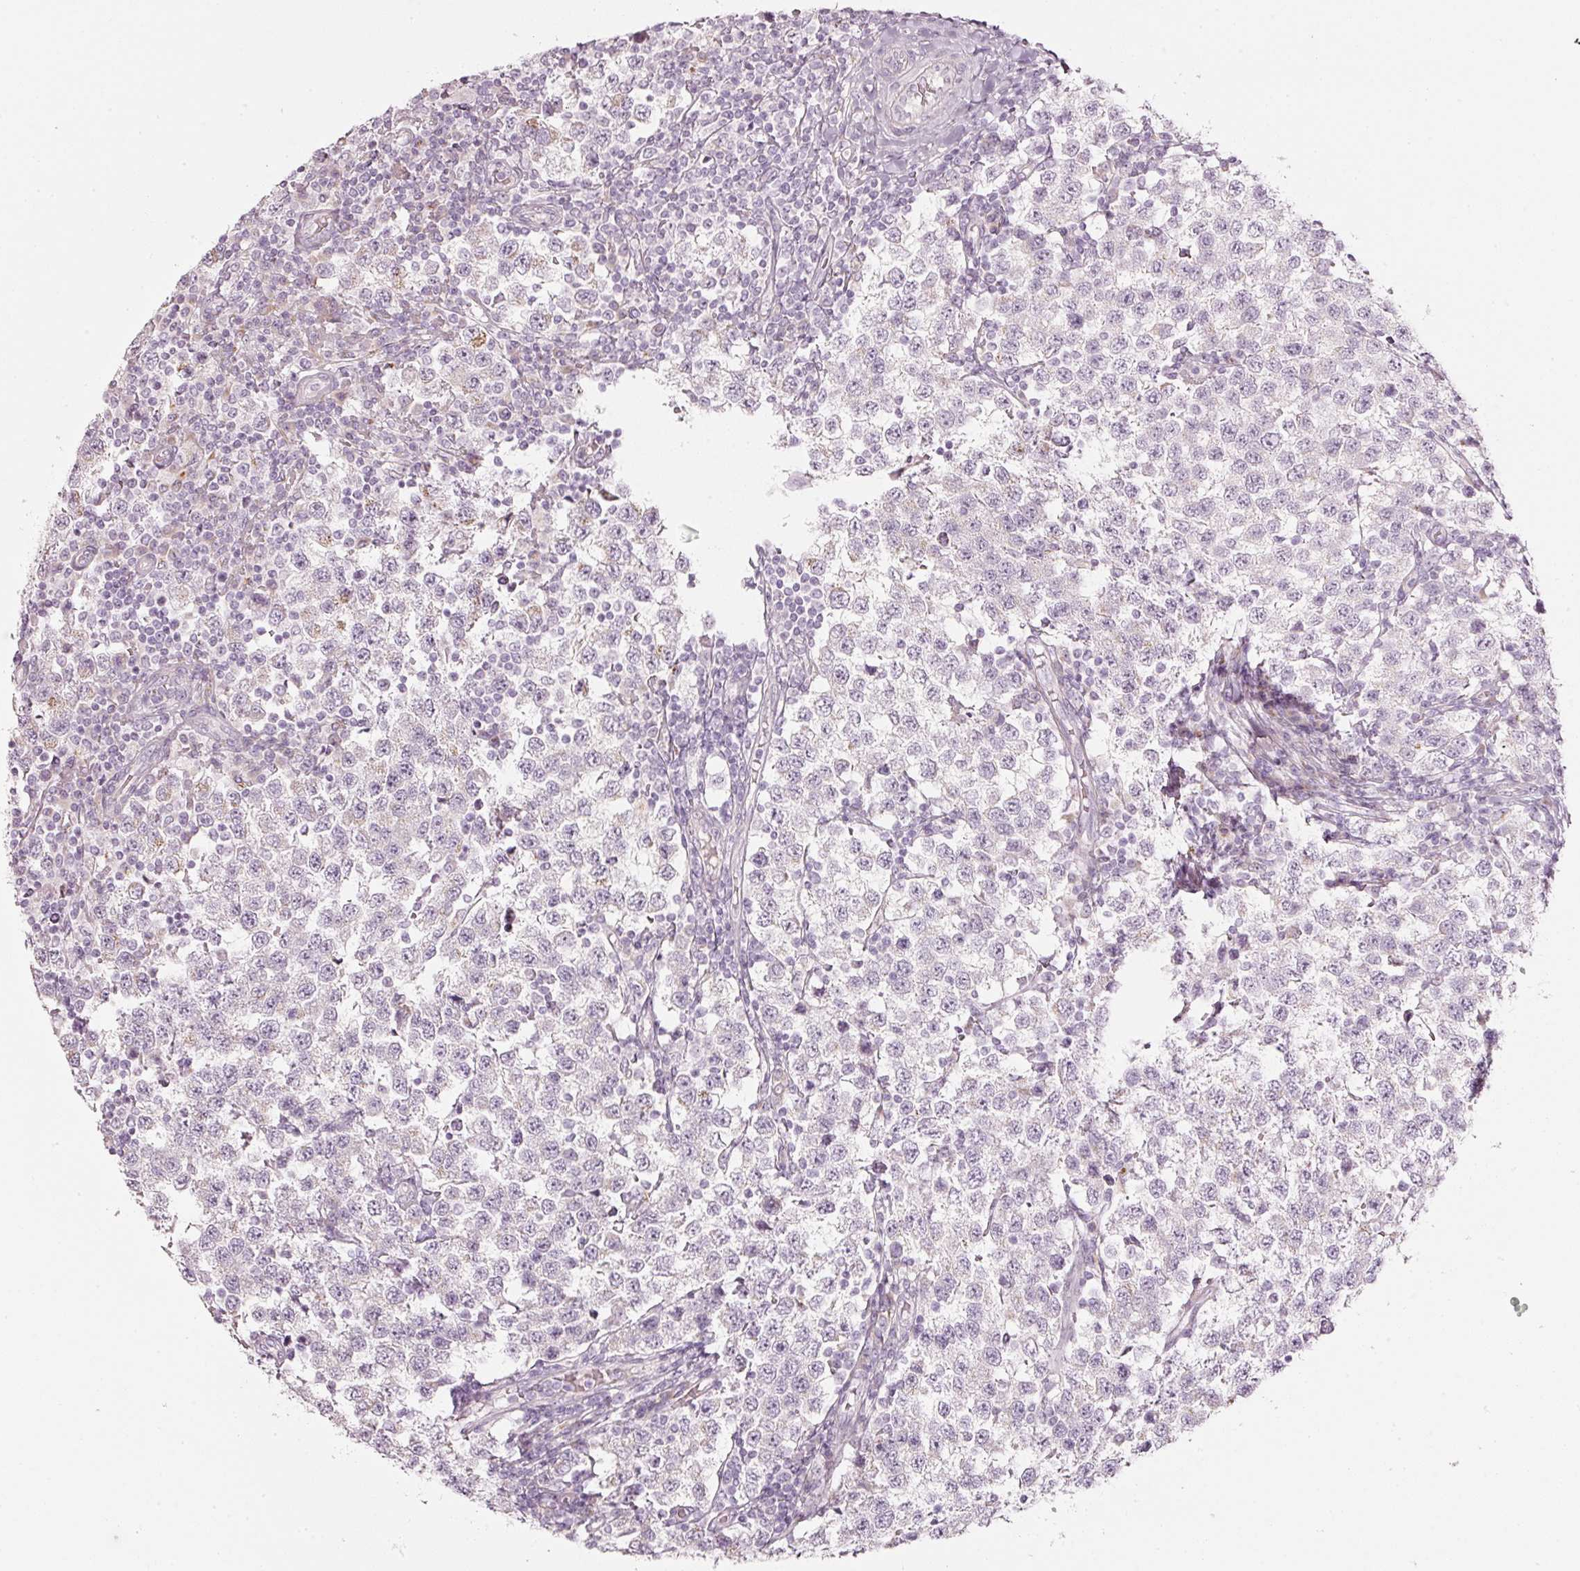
{"staining": {"intensity": "negative", "quantity": "none", "location": "none"}, "tissue": "testis cancer", "cell_type": "Tumor cells", "image_type": "cancer", "snomed": [{"axis": "morphology", "description": "Seminoma, NOS"}, {"axis": "topography", "description": "Testis"}], "caption": "Image shows no significant protein positivity in tumor cells of testis cancer (seminoma).", "gene": "SDF4", "patient": {"sex": "male", "age": 34}}